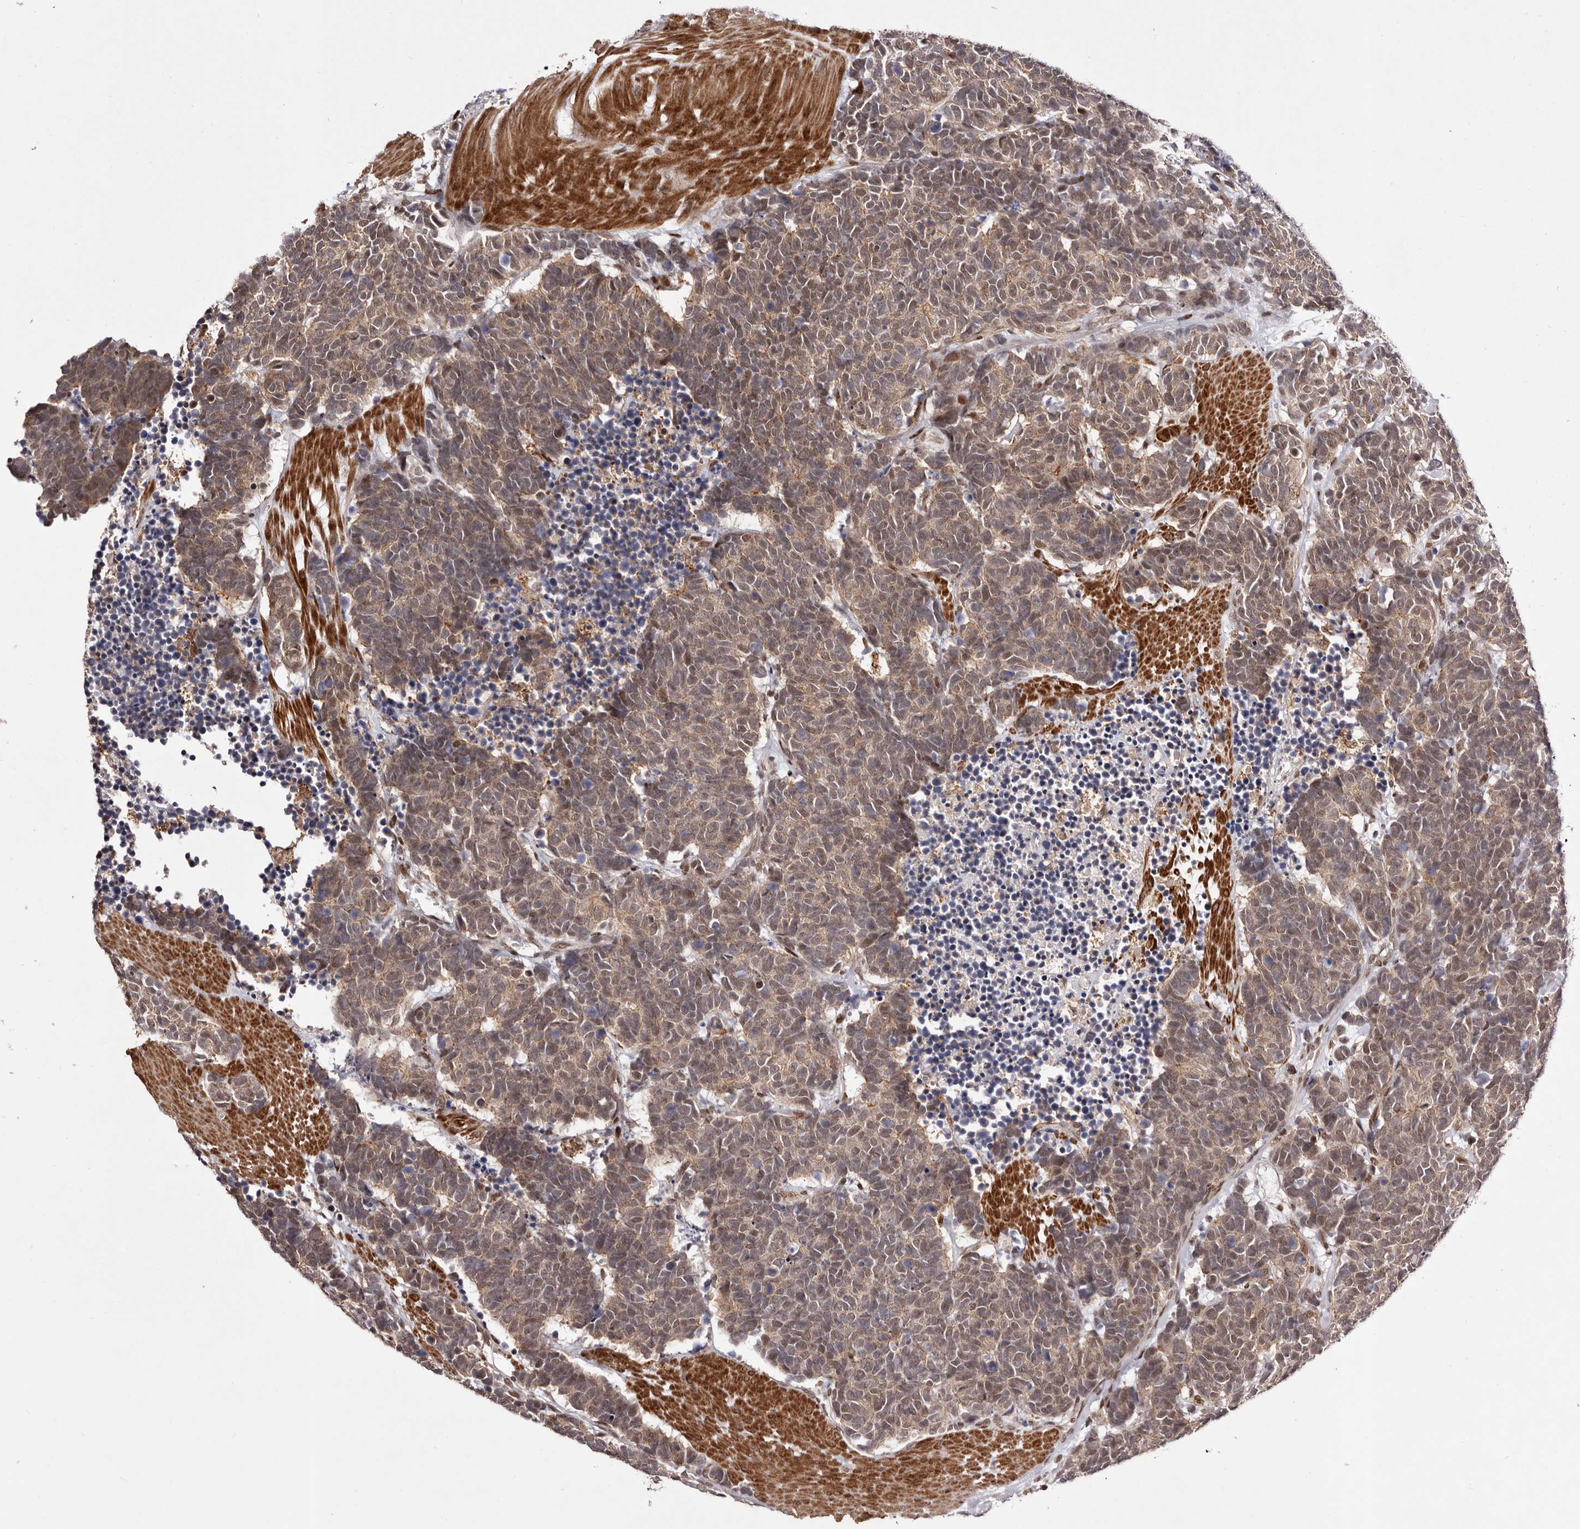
{"staining": {"intensity": "weak", "quantity": ">75%", "location": "cytoplasmic/membranous,nuclear"}, "tissue": "carcinoid", "cell_type": "Tumor cells", "image_type": "cancer", "snomed": [{"axis": "morphology", "description": "Carcinoma, NOS"}, {"axis": "morphology", "description": "Carcinoid, malignant, NOS"}, {"axis": "topography", "description": "Urinary bladder"}], "caption": "A brown stain highlights weak cytoplasmic/membranous and nuclear positivity of a protein in human carcinoma tumor cells.", "gene": "FBXO5", "patient": {"sex": "male", "age": 57}}